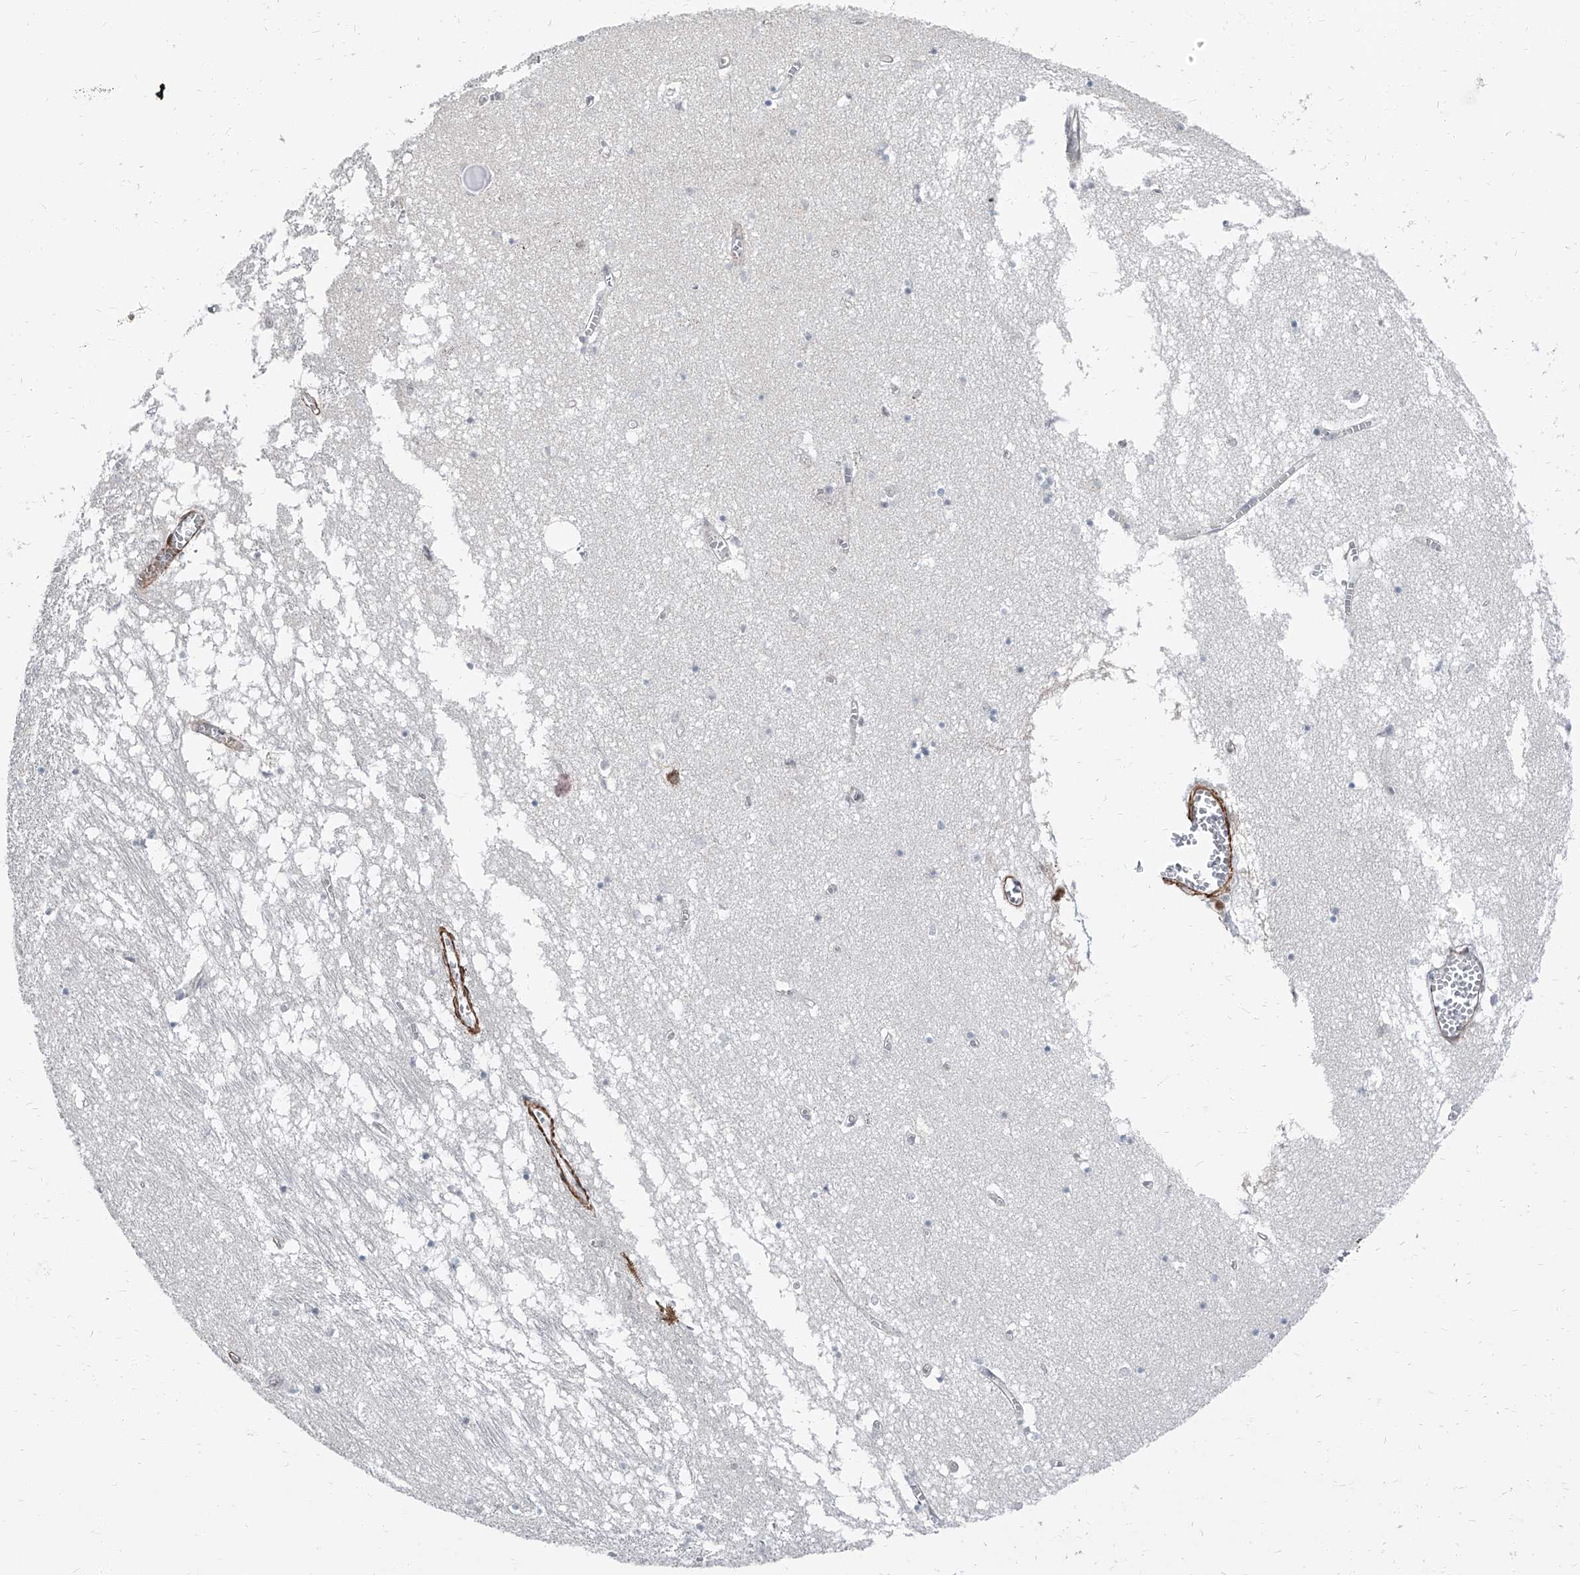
{"staining": {"intensity": "negative", "quantity": "none", "location": "none"}, "tissue": "hippocampus", "cell_type": "Glial cells", "image_type": "normal", "snomed": [{"axis": "morphology", "description": "Normal tissue, NOS"}, {"axis": "topography", "description": "Hippocampus"}], "caption": "Immunohistochemistry (IHC) histopathology image of normal hippocampus stained for a protein (brown), which reveals no positivity in glial cells.", "gene": "TXLNB", "patient": {"sex": "male", "age": 70}}